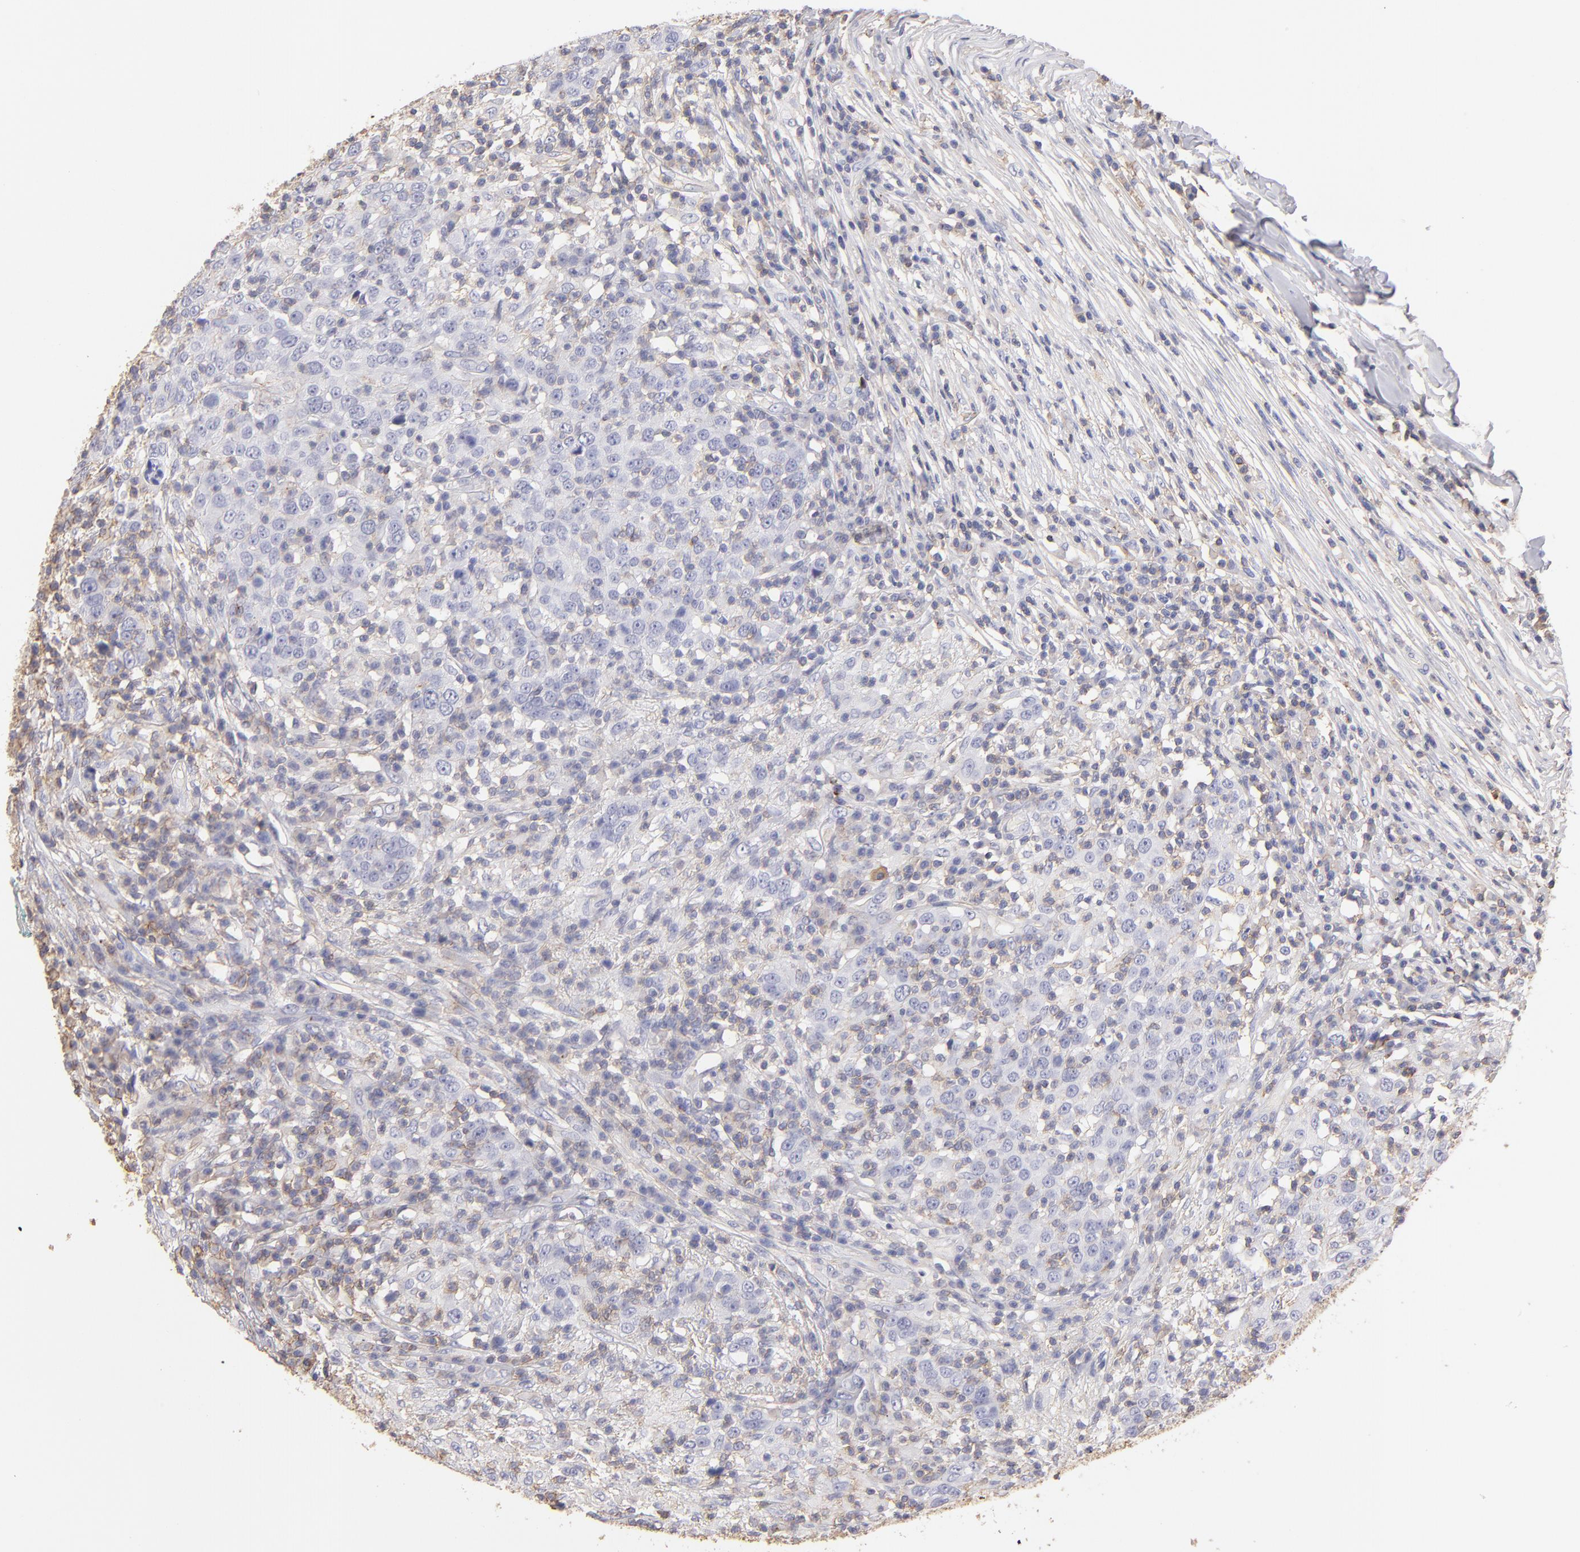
{"staining": {"intensity": "negative", "quantity": "none", "location": "none"}, "tissue": "head and neck cancer", "cell_type": "Tumor cells", "image_type": "cancer", "snomed": [{"axis": "morphology", "description": "Adenocarcinoma, NOS"}, {"axis": "topography", "description": "Salivary gland"}, {"axis": "topography", "description": "Head-Neck"}], "caption": "IHC image of neoplastic tissue: head and neck cancer stained with DAB (3,3'-diaminobenzidine) demonstrates no significant protein staining in tumor cells.", "gene": "ABCB1", "patient": {"sex": "female", "age": 65}}